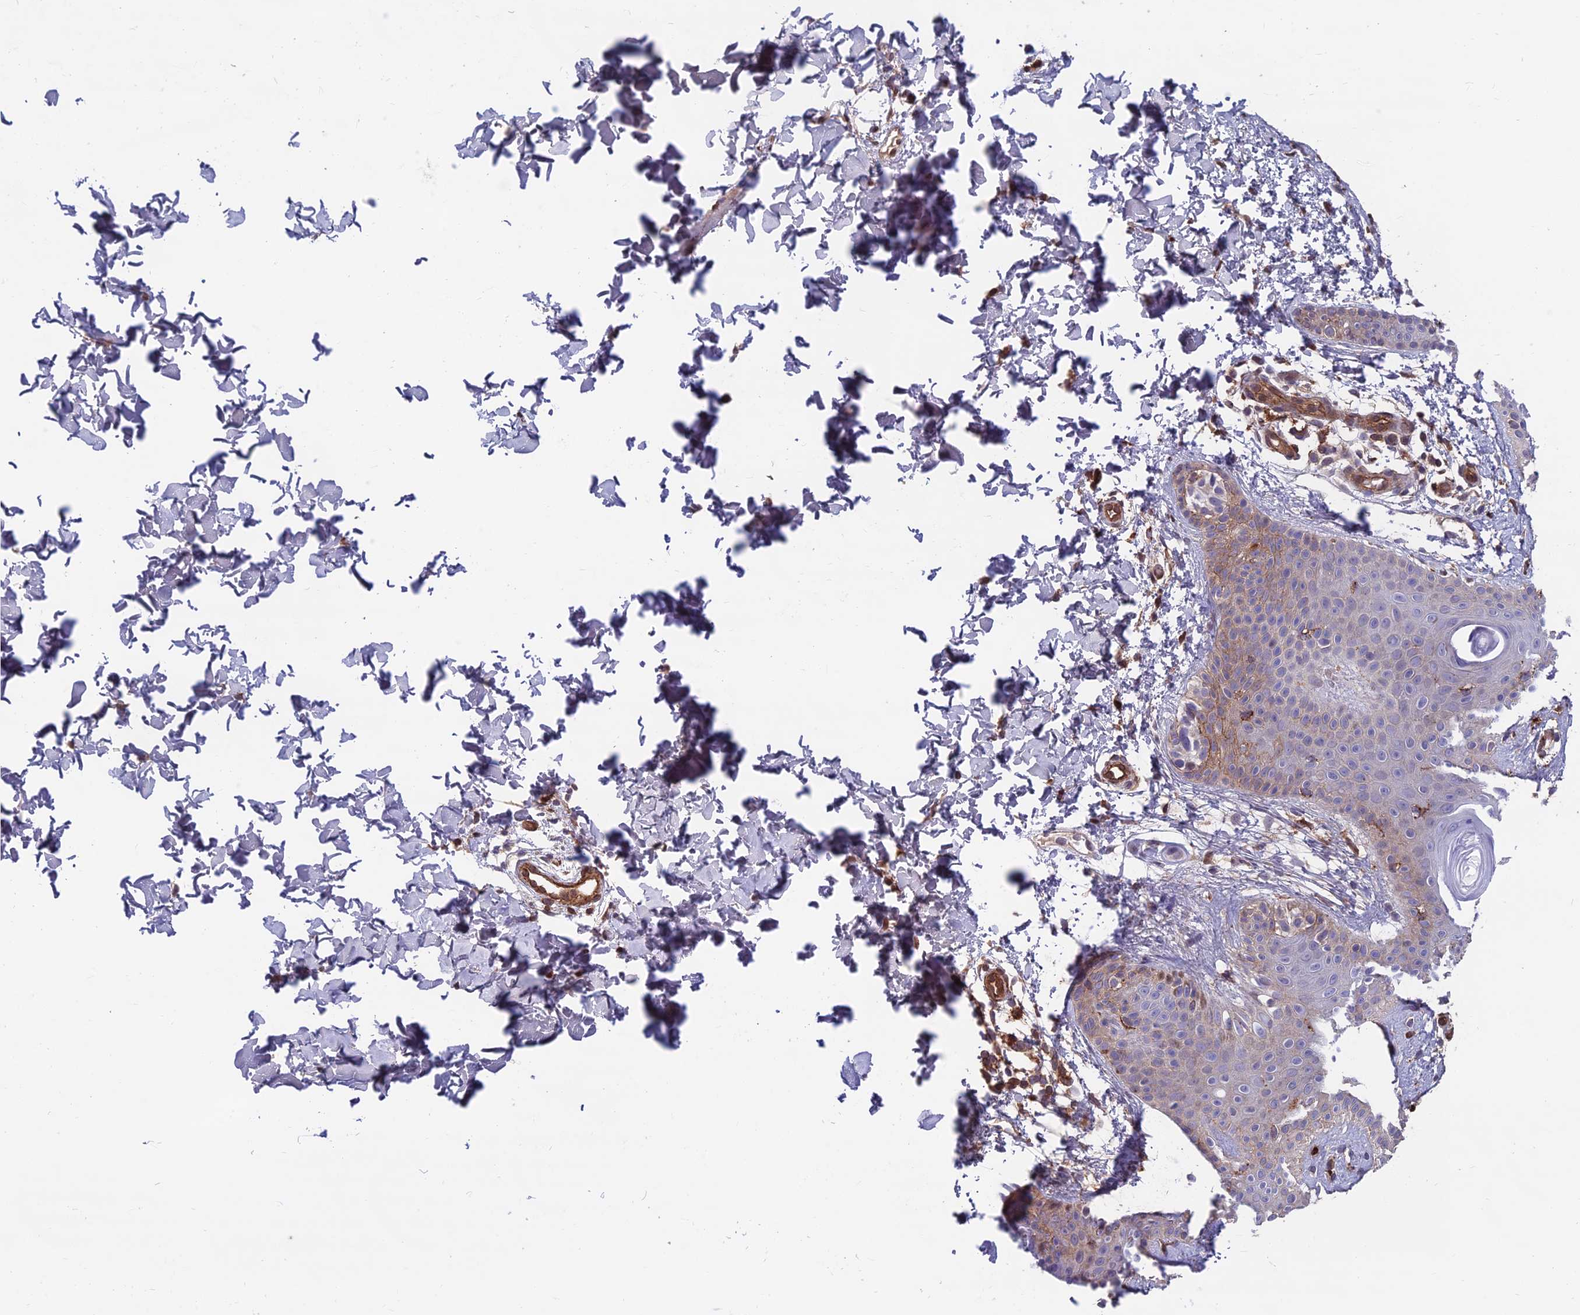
{"staining": {"intensity": "negative", "quantity": "none", "location": "none"}, "tissue": "skin", "cell_type": "Fibroblasts", "image_type": "normal", "snomed": [{"axis": "morphology", "description": "Normal tissue, NOS"}, {"axis": "topography", "description": "Skin"}], "caption": "Immunohistochemistry micrograph of unremarkable skin stained for a protein (brown), which displays no positivity in fibroblasts.", "gene": "RTN4RL1", "patient": {"sex": "male", "age": 36}}